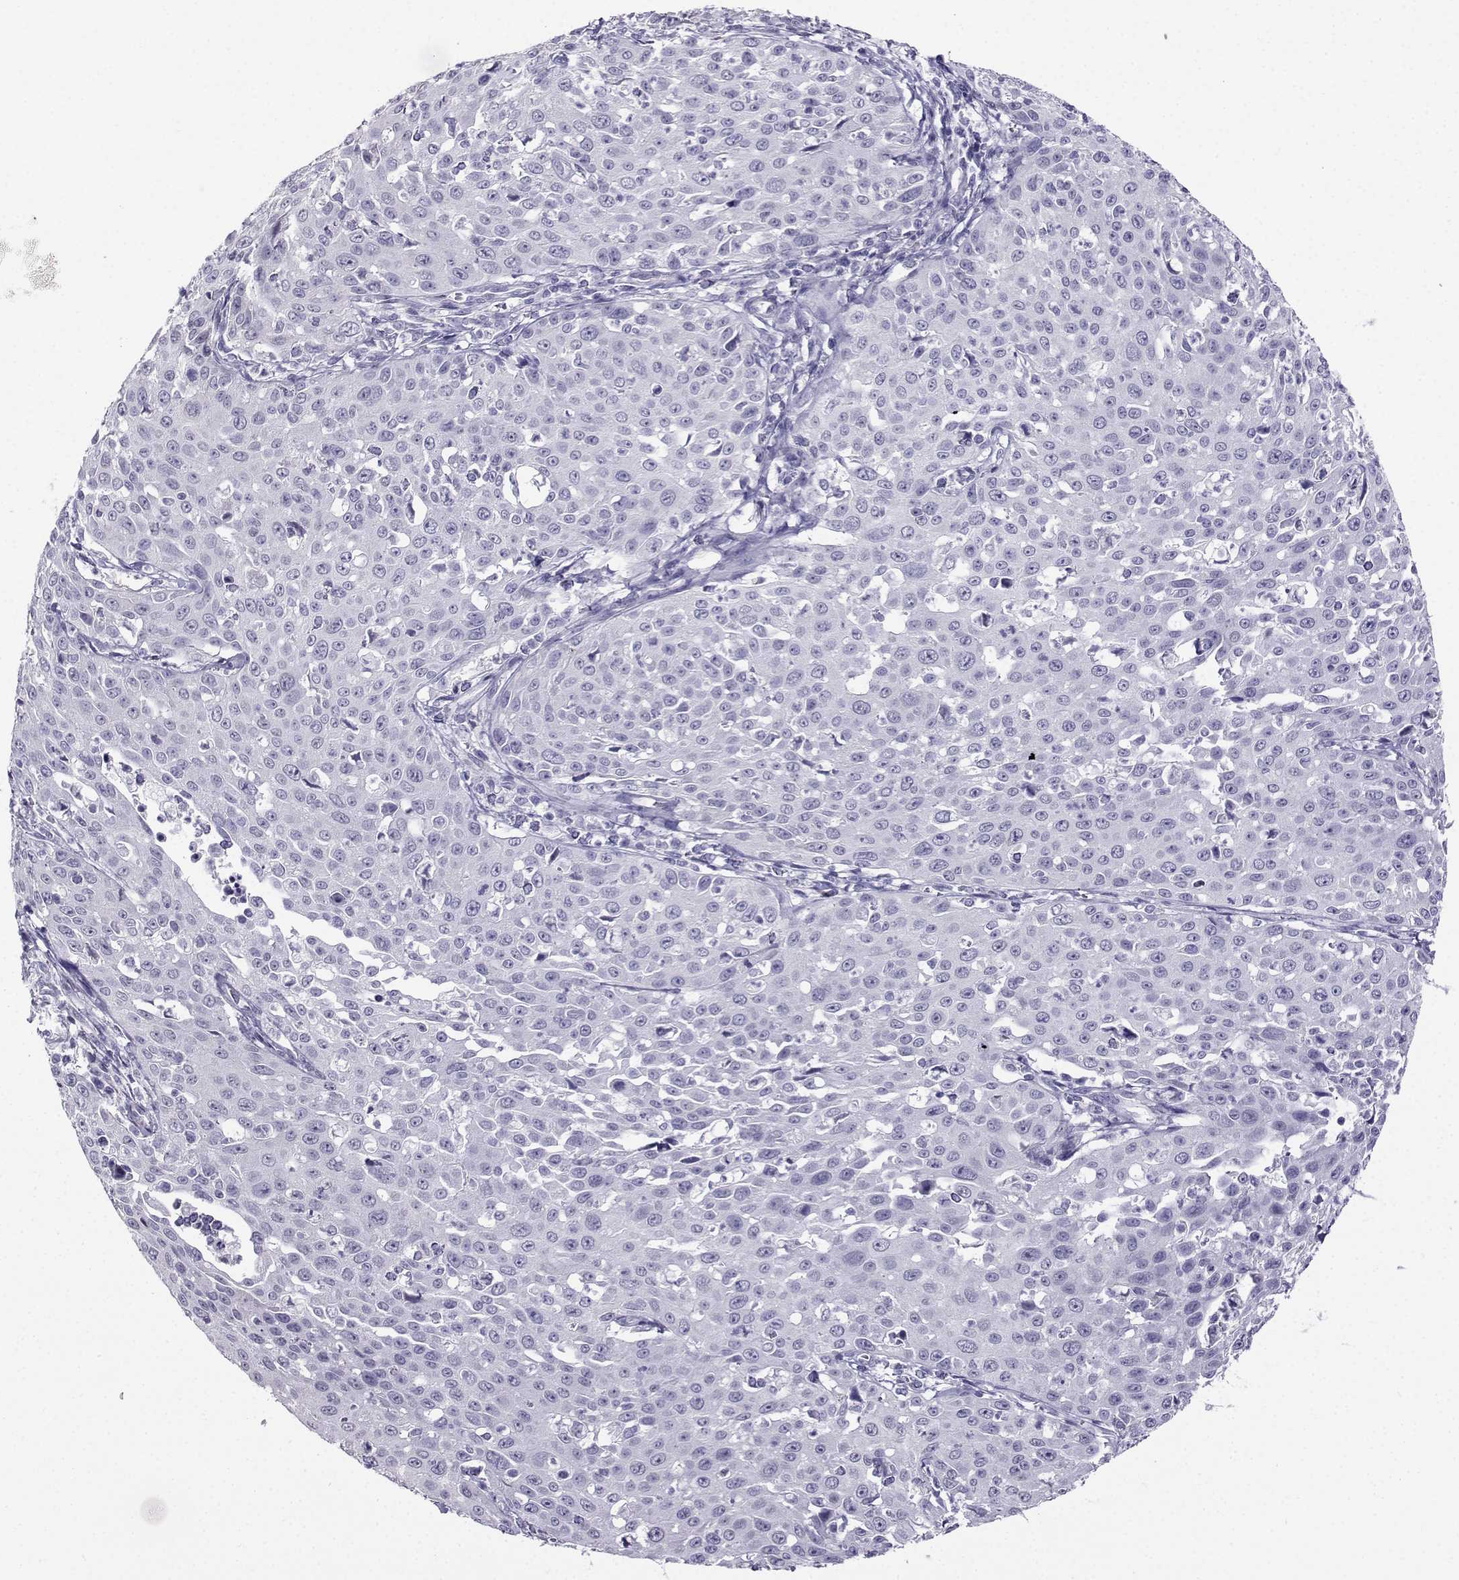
{"staining": {"intensity": "negative", "quantity": "none", "location": "none"}, "tissue": "cervical cancer", "cell_type": "Tumor cells", "image_type": "cancer", "snomed": [{"axis": "morphology", "description": "Squamous cell carcinoma, NOS"}, {"axis": "topography", "description": "Cervix"}], "caption": "Immunohistochemistry of human cervical cancer exhibits no staining in tumor cells. Brightfield microscopy of immunohistochemistry (IHC) stained with DAB (brown) and hematoxylin (blue), captured at high magnification.", "gene": "KIF17", "patient": {"sex": "female", "age": 26}}